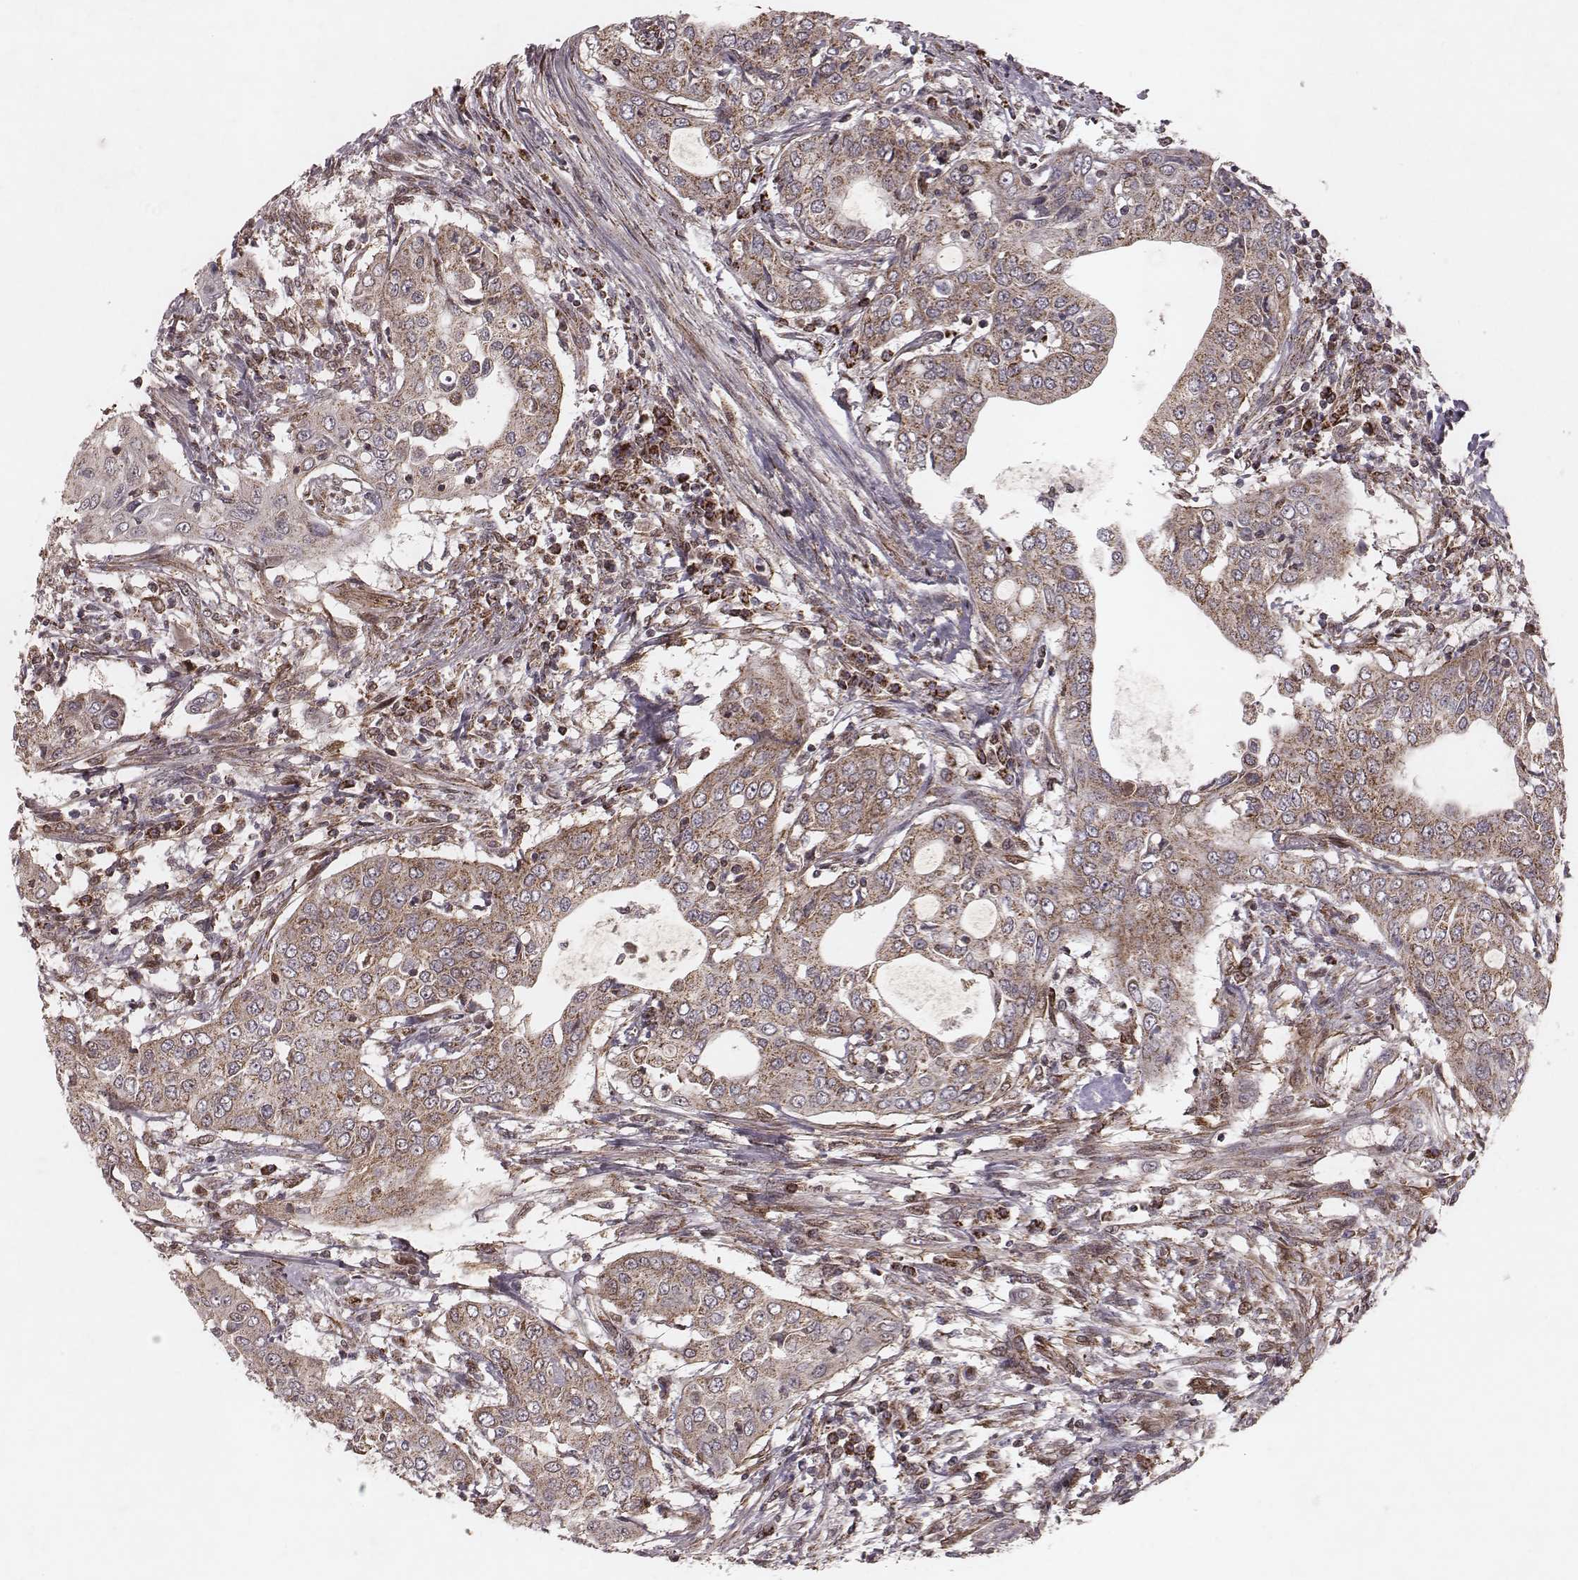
{"staining": {"intensity": "moderate", "quantity": "<25%", "location": "cytoplasmic/membranous"}, "tissue": "urothelial cancer", "cell_type": "Tumor cells", "image_type": "cancer", "snomed": [{"axis": "morphology", "description": "Urothelial carcinoma, High grade"}, {"axis": "topography", "description": "Urinary bladder"}], "caption": "Urothelial cancer tissue shows moderate cytoplasmic/membranous positivity in about <25% of tumor cells", "gene": "NDUFA7", "patient": {"sex": "male", "age": 82}}